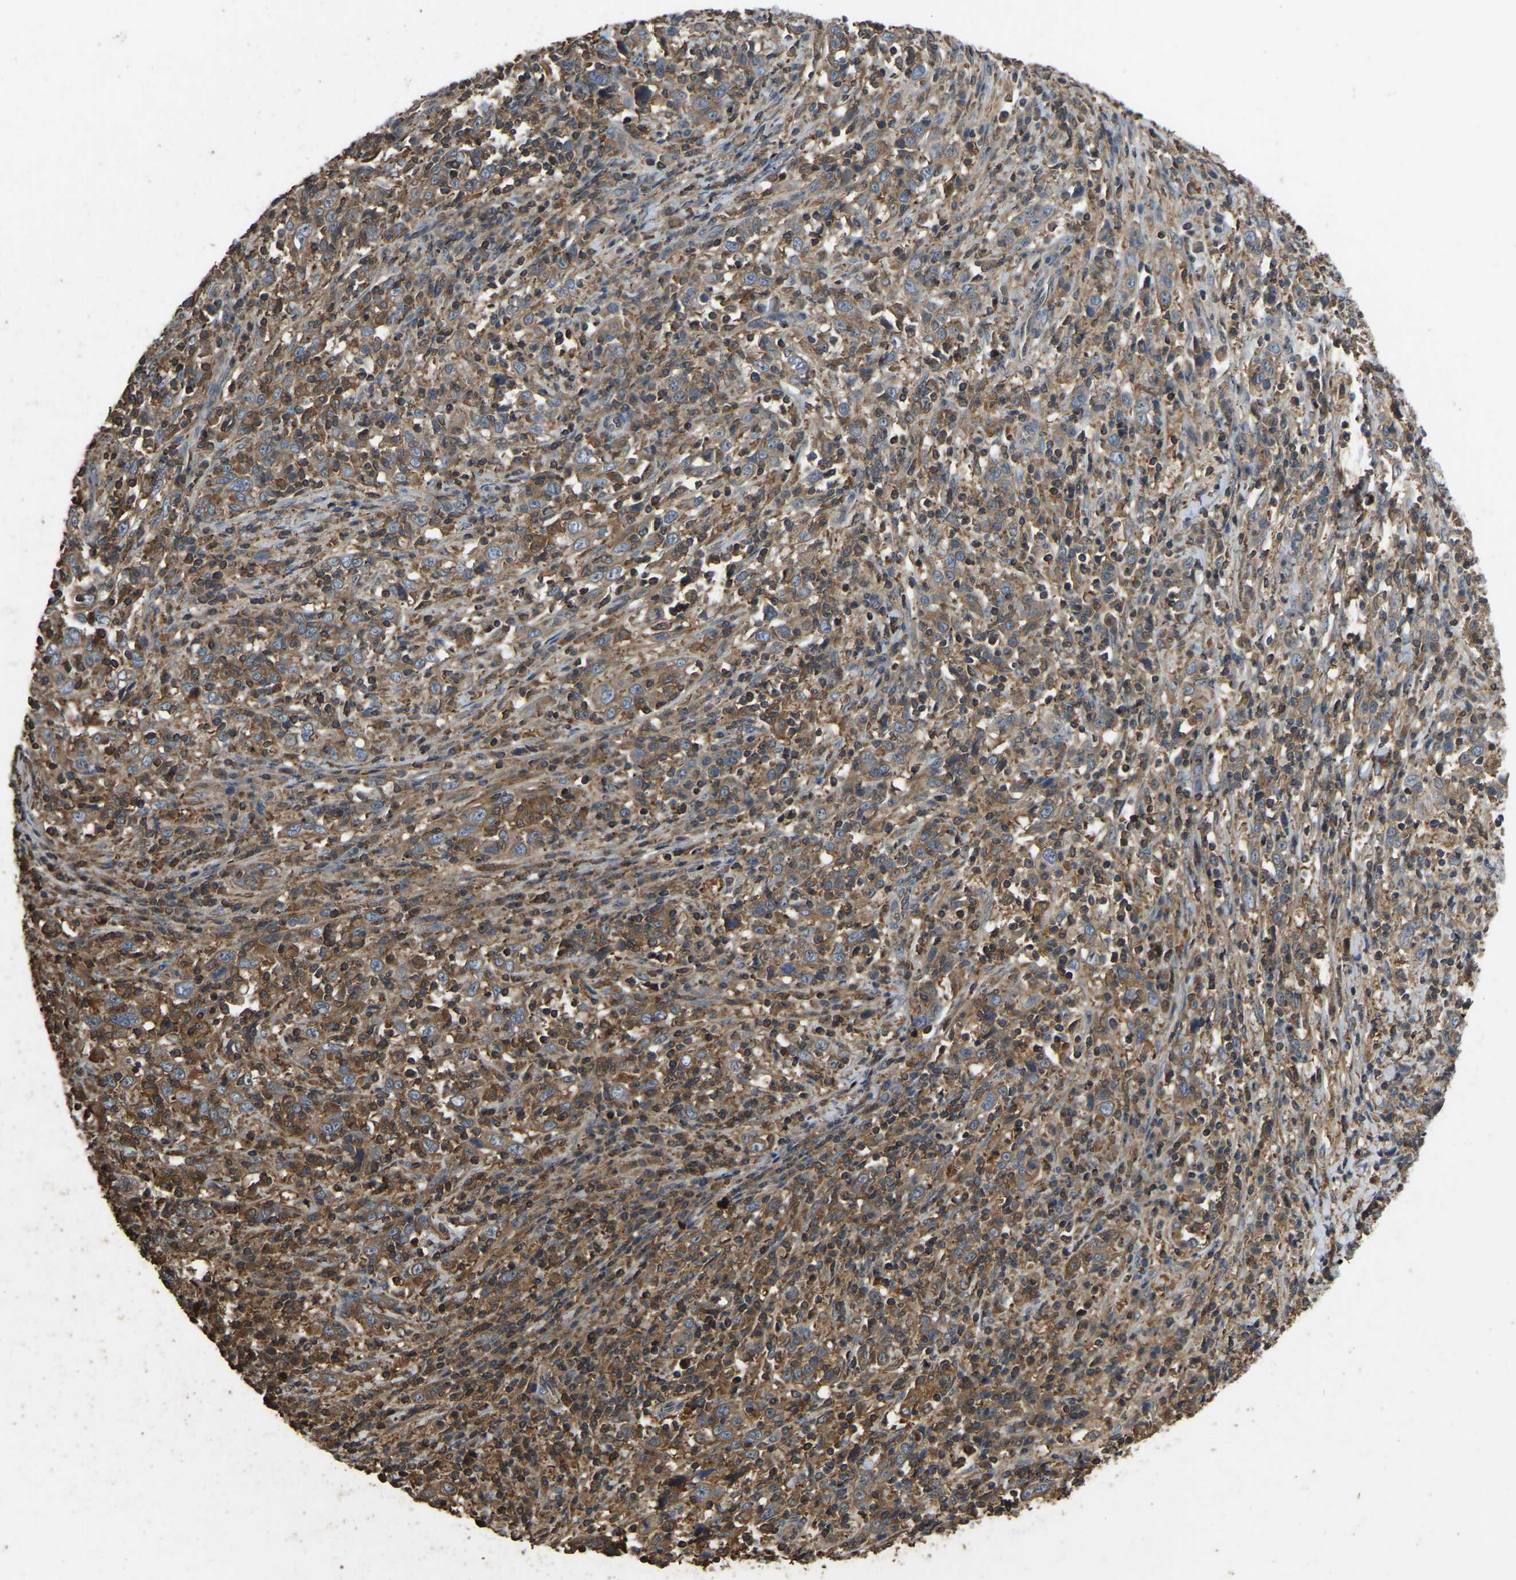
{"staining": {"intensity": "weak", "quantity": ">75%", "location": "cytoplasmic/membranous"}, "tissue": "cervical cancer", "cell_type": "Tumor cells", "image_type": "cancer", "snomed": [{"axis": "morphology", "description": "Squamous cell carcinoma, NOS"}, {"axis": "topography", "description": "Cervix"}], "caption": "A brown stain highlights weak cytoplasmic/membranous staining of a protein in human squamous cell carcinoma (cervical) tumor cells. (brown staining indicates protein expression, while blue staining denotes nuclei).", "gene": "FHIT", "patient": {"sex": "female", "age": 46}}